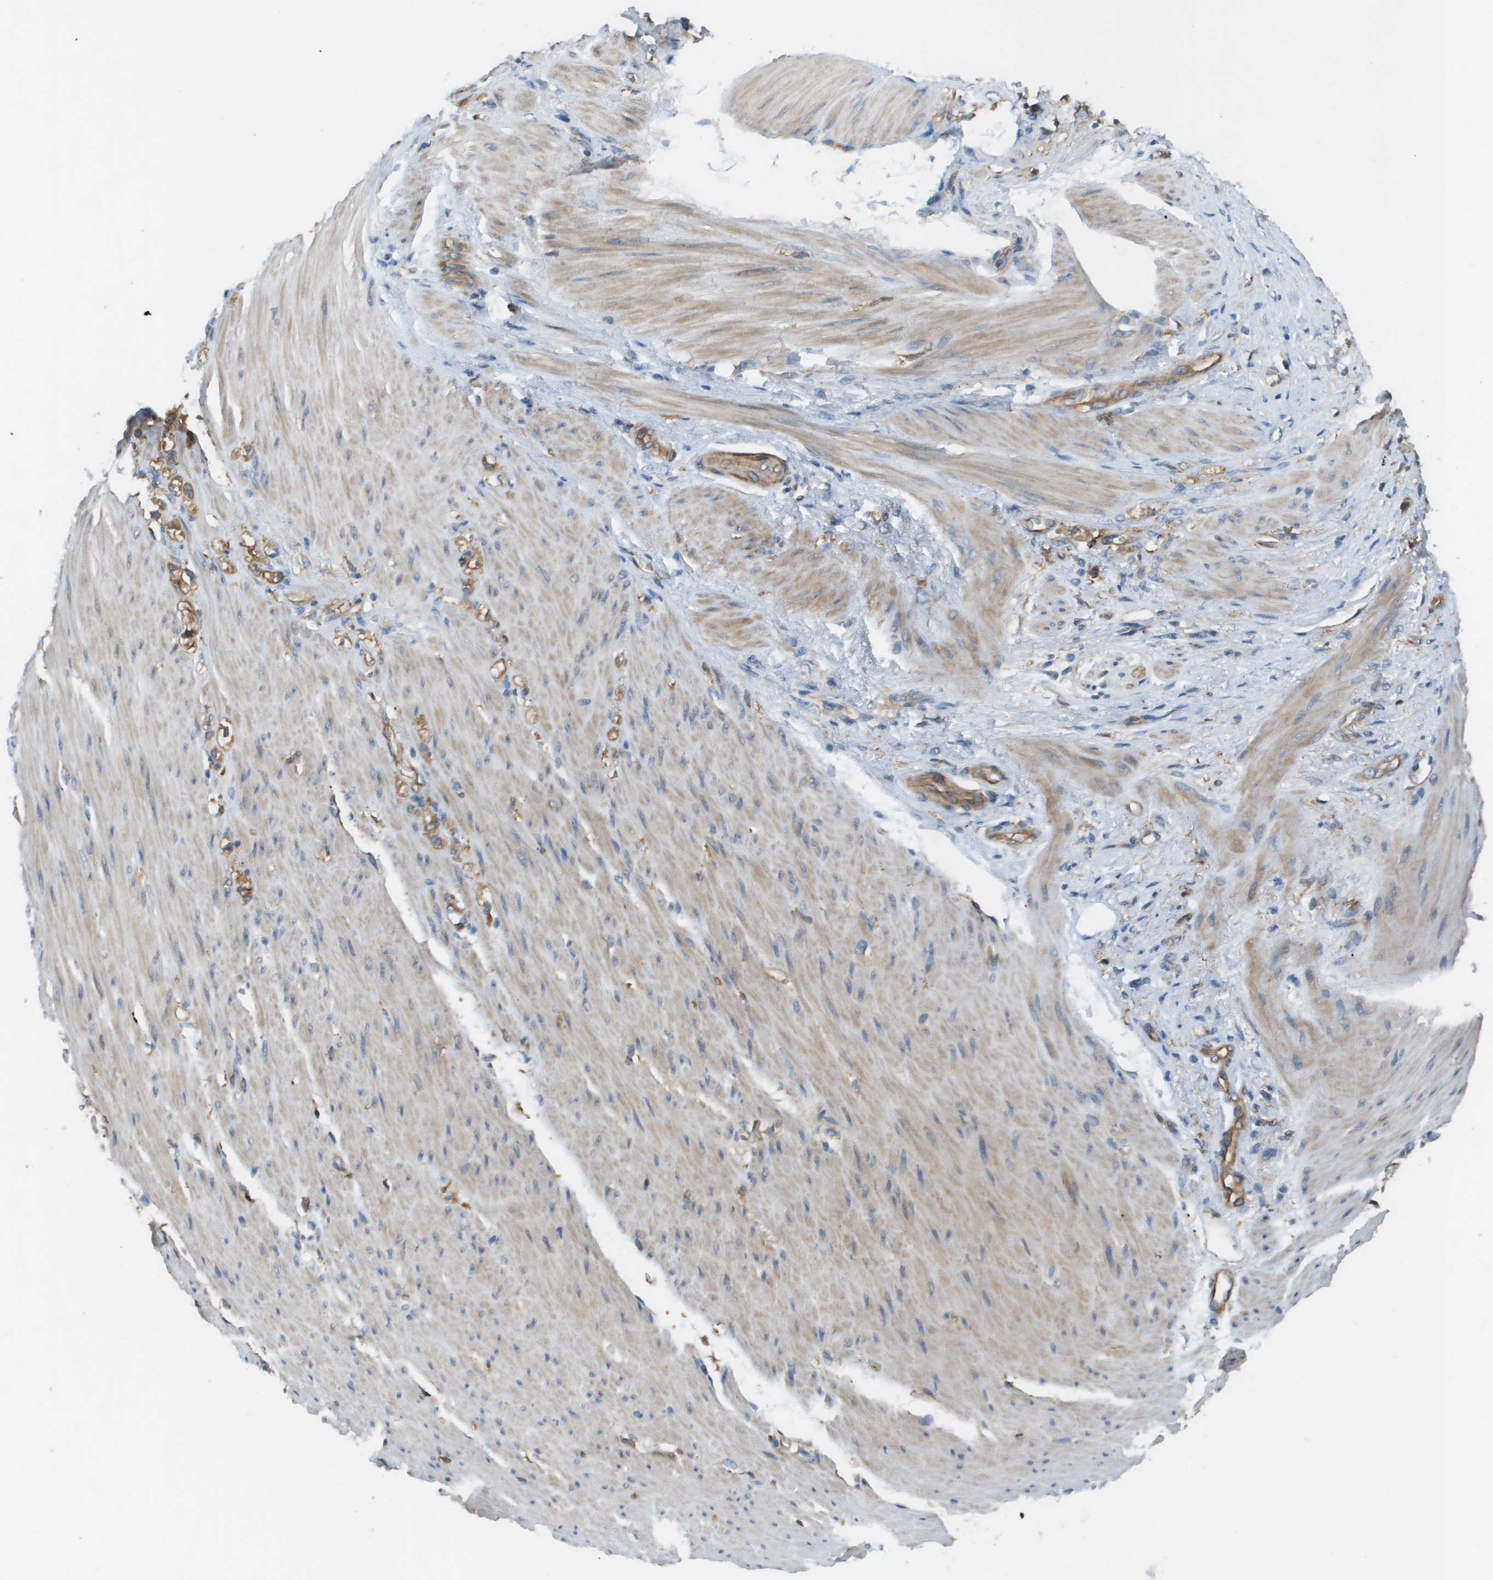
{"staining": {"intensity": "moderate", "quantity": ">75%", "location": "cytoplasmic/membranous"}, "tissue": "stomach cancer", "cell_type": "Tumor cells", "image_type": "cancer", "snomed": [{"axis": "morphology", "description": "Adenocarcinoma, NOS"}, {"axis": "topography", "description": "Stomach"}], "caption": "The histopathology image exhibits a brown stain indicating the presence of a protein in the cytoplasmic/membranous of tumor cells in stomach cancer (adenocarcinoma).", "gene": "CORO1B", "patient": {"sex": "male", "age": 82}}